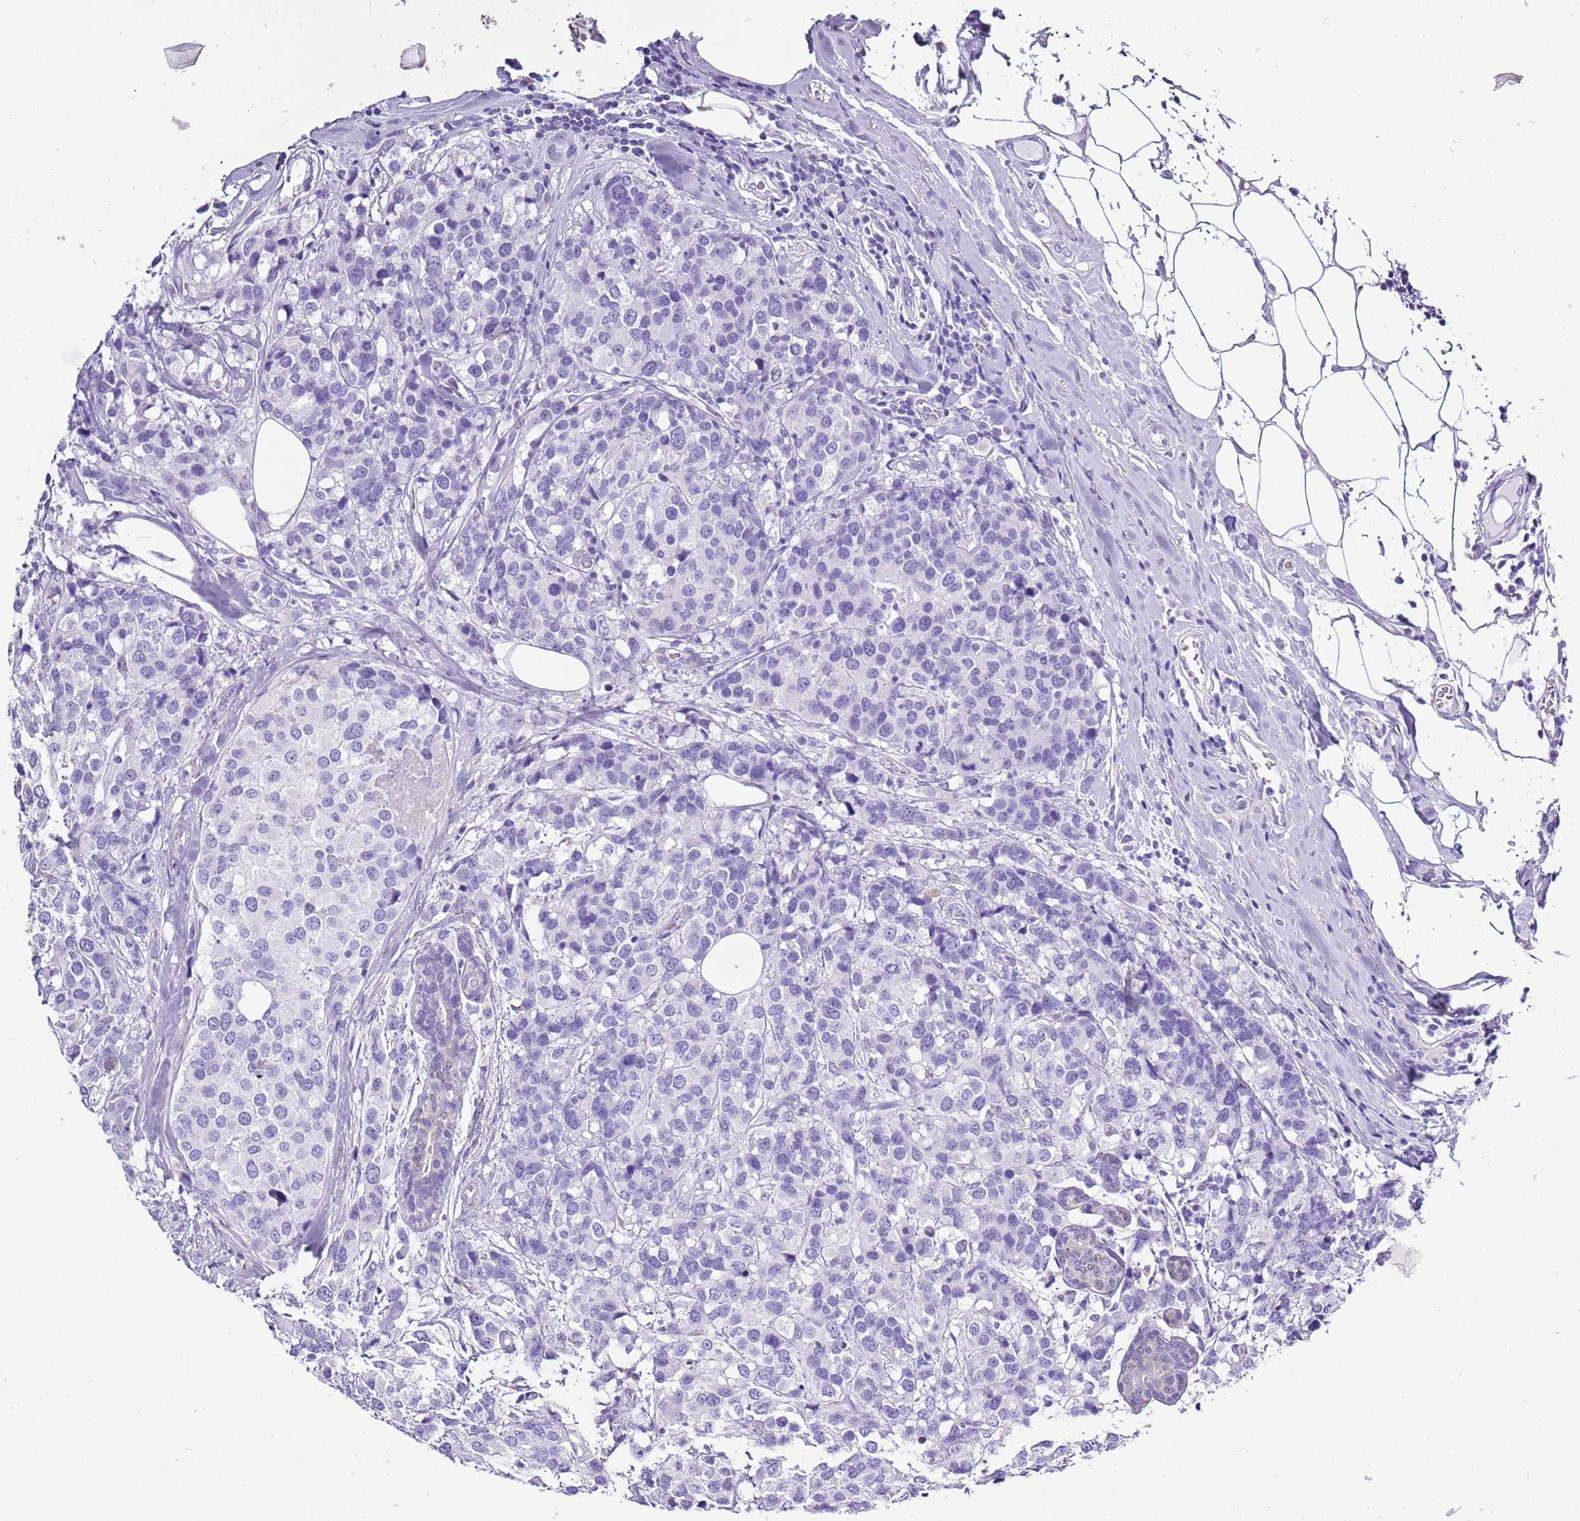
{"staining": {"intensity": "negative", "quantity": "none", "location": "none"}, "tissue": "breast cancer", "cell_type": "Tumor cells", "image_type": "cancer", "snomed": [{"axis": "morphology", "description": "Lobular carcinoma"}, {"axis": "topography", "description": "Breast"}], "caption": "IHC of breast lobular carcinoma reveals no staining in tumor cells.", "gene": "ACSS3", "patient": {"sex": "female", "age": 59}}